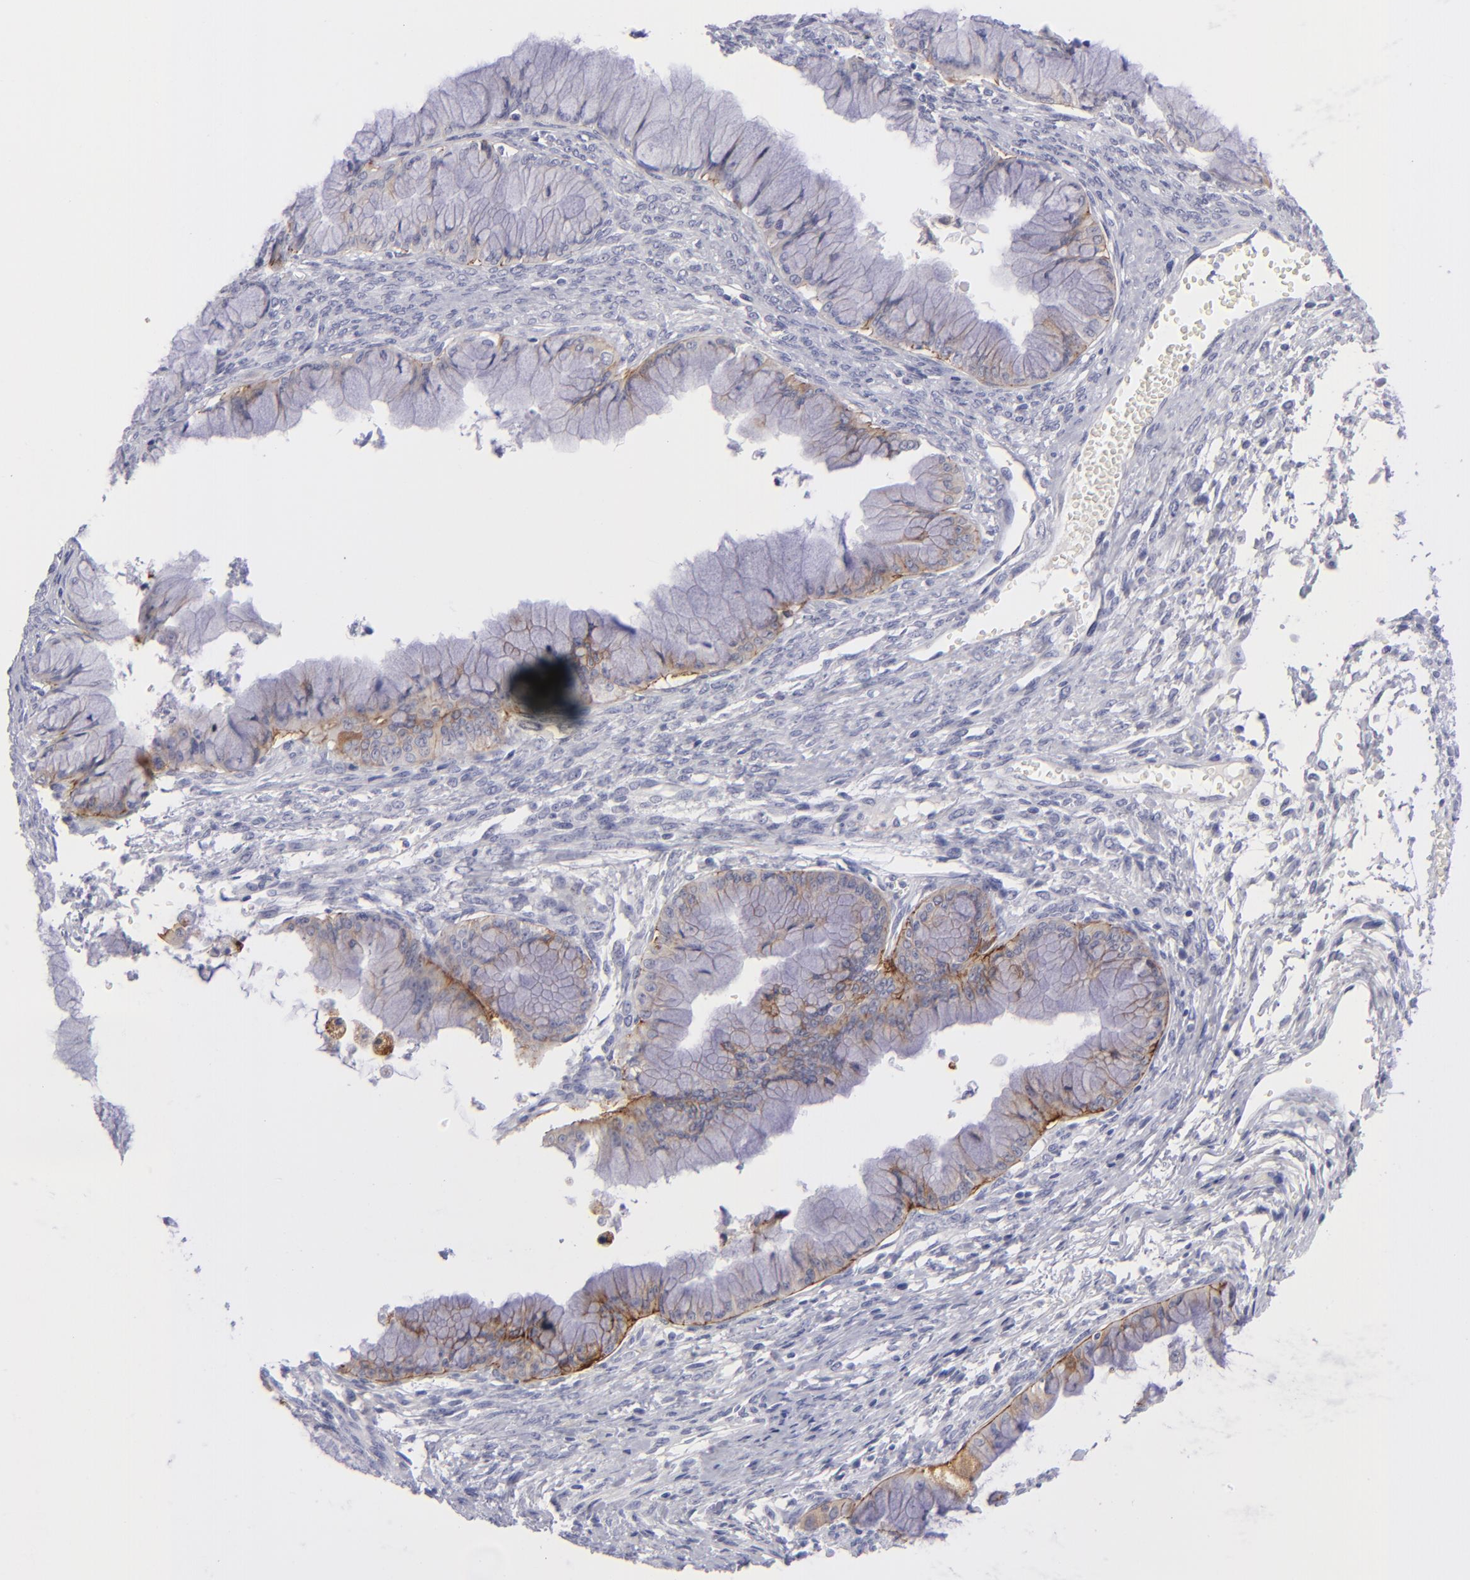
{"staining": {"intensity": "moderate", "quantity": "25%-75%", "location": "cytoplasmic/membranous"}, "tissue": "ovarian cancer", "cell_type": "Tumor cells", "image_type": "cancer", "snomed": [{"axis": "morphology", "description": "Cystadenocarcinoma, mucinous, NOS"}, {"axis": "topography", "description": "Ovary"}], "caption": "Protein expression analysis of mucinous cystadenocarcinoma (ovarian) displays moderate cytoplasmic/membranous positivity in about 25%-75% of tumor cells. (Brightfield microscopy of DAB IHC at high magnification).", "gene": "ITGB4", "patient": {"sex": "female", "age": 63}}